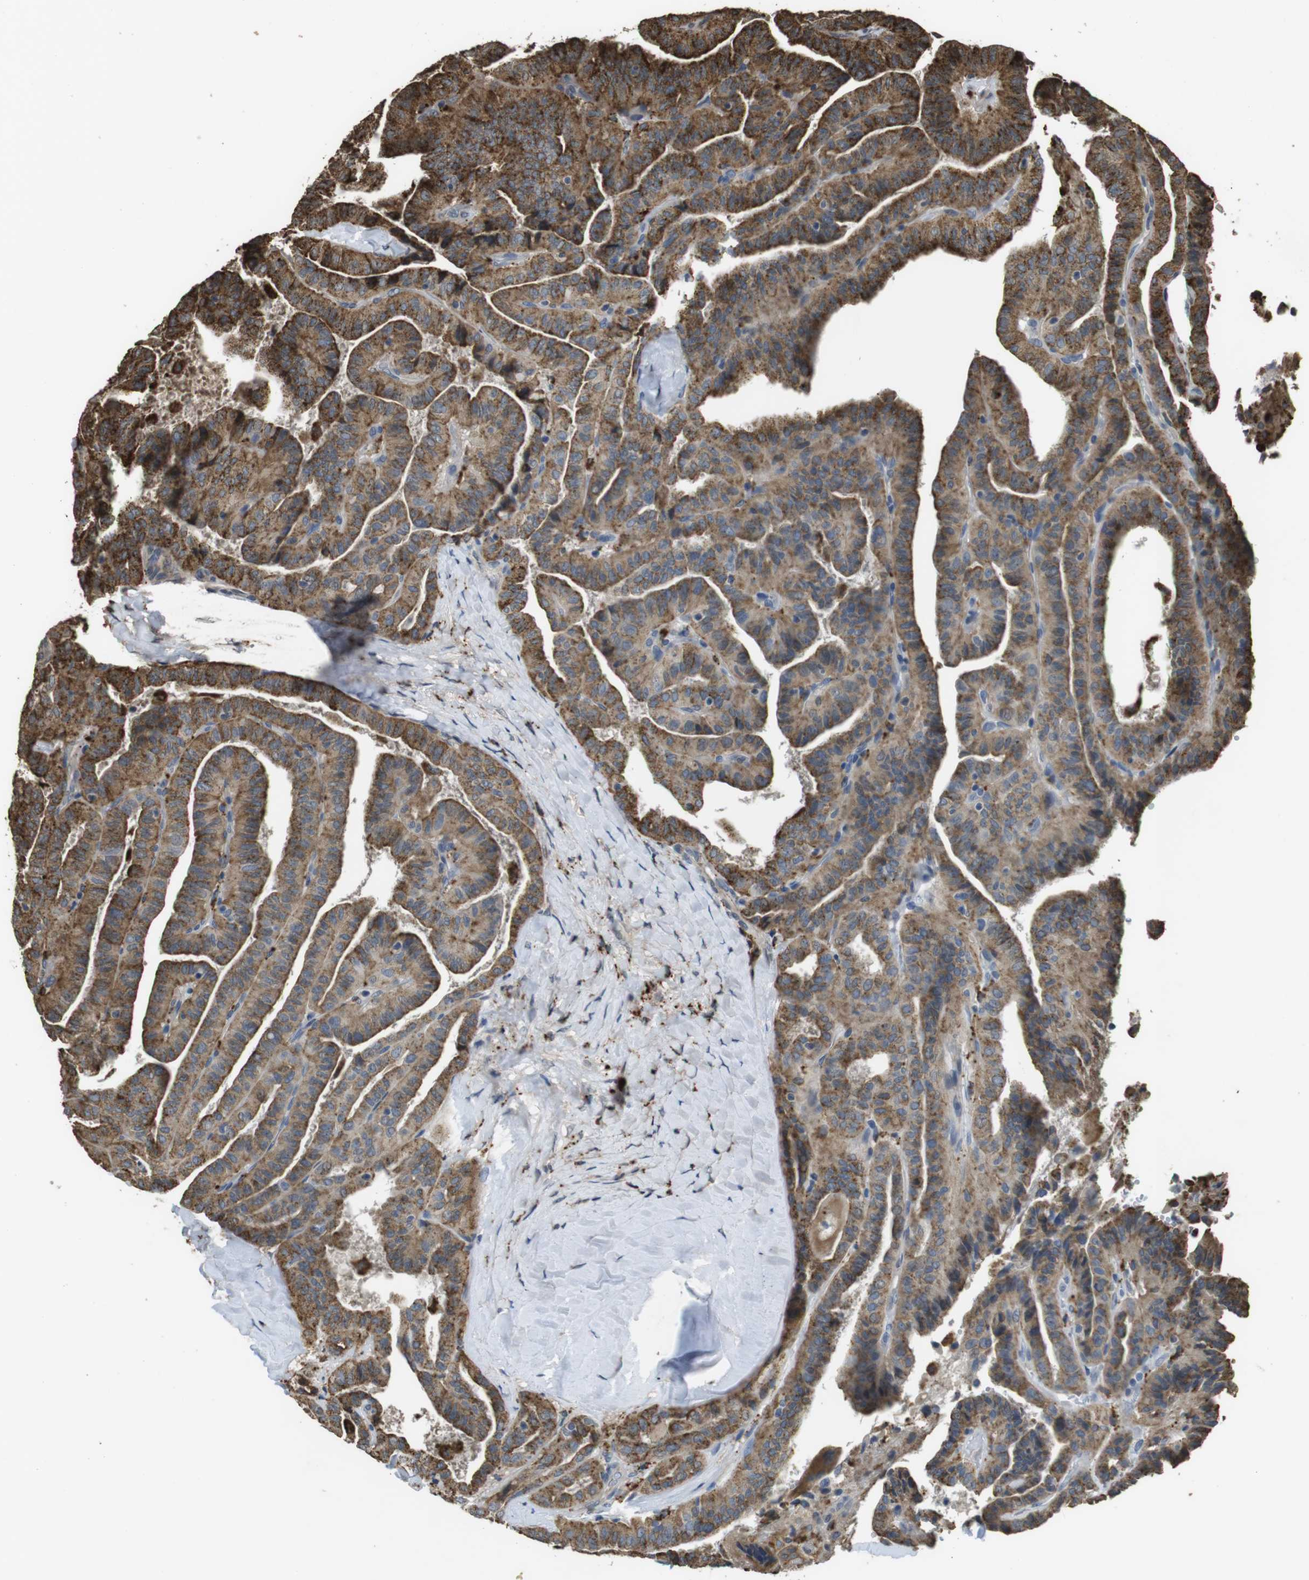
{"staining": {"intensity": "moderate", "quantity": ">75%", "location": "cytoplasmic/membranous"}, "tissue": "thyroid cancer", "cell_type": "Tumor cells", "image_type": "cancer", "snomed": [{"axis": "morphology", "description": "Papillary adenocarcinoma, NOS"}, {"axis": "topography", "description": "Thyroid gland"}], "caption": "IHC of thyroid cancer reveals medium levels of moderate cytoplasmic/membranous expression in approximately >75% of tumor cells.", "gene": "FZD10", "patient": {"sex": "male", "age": 77}}